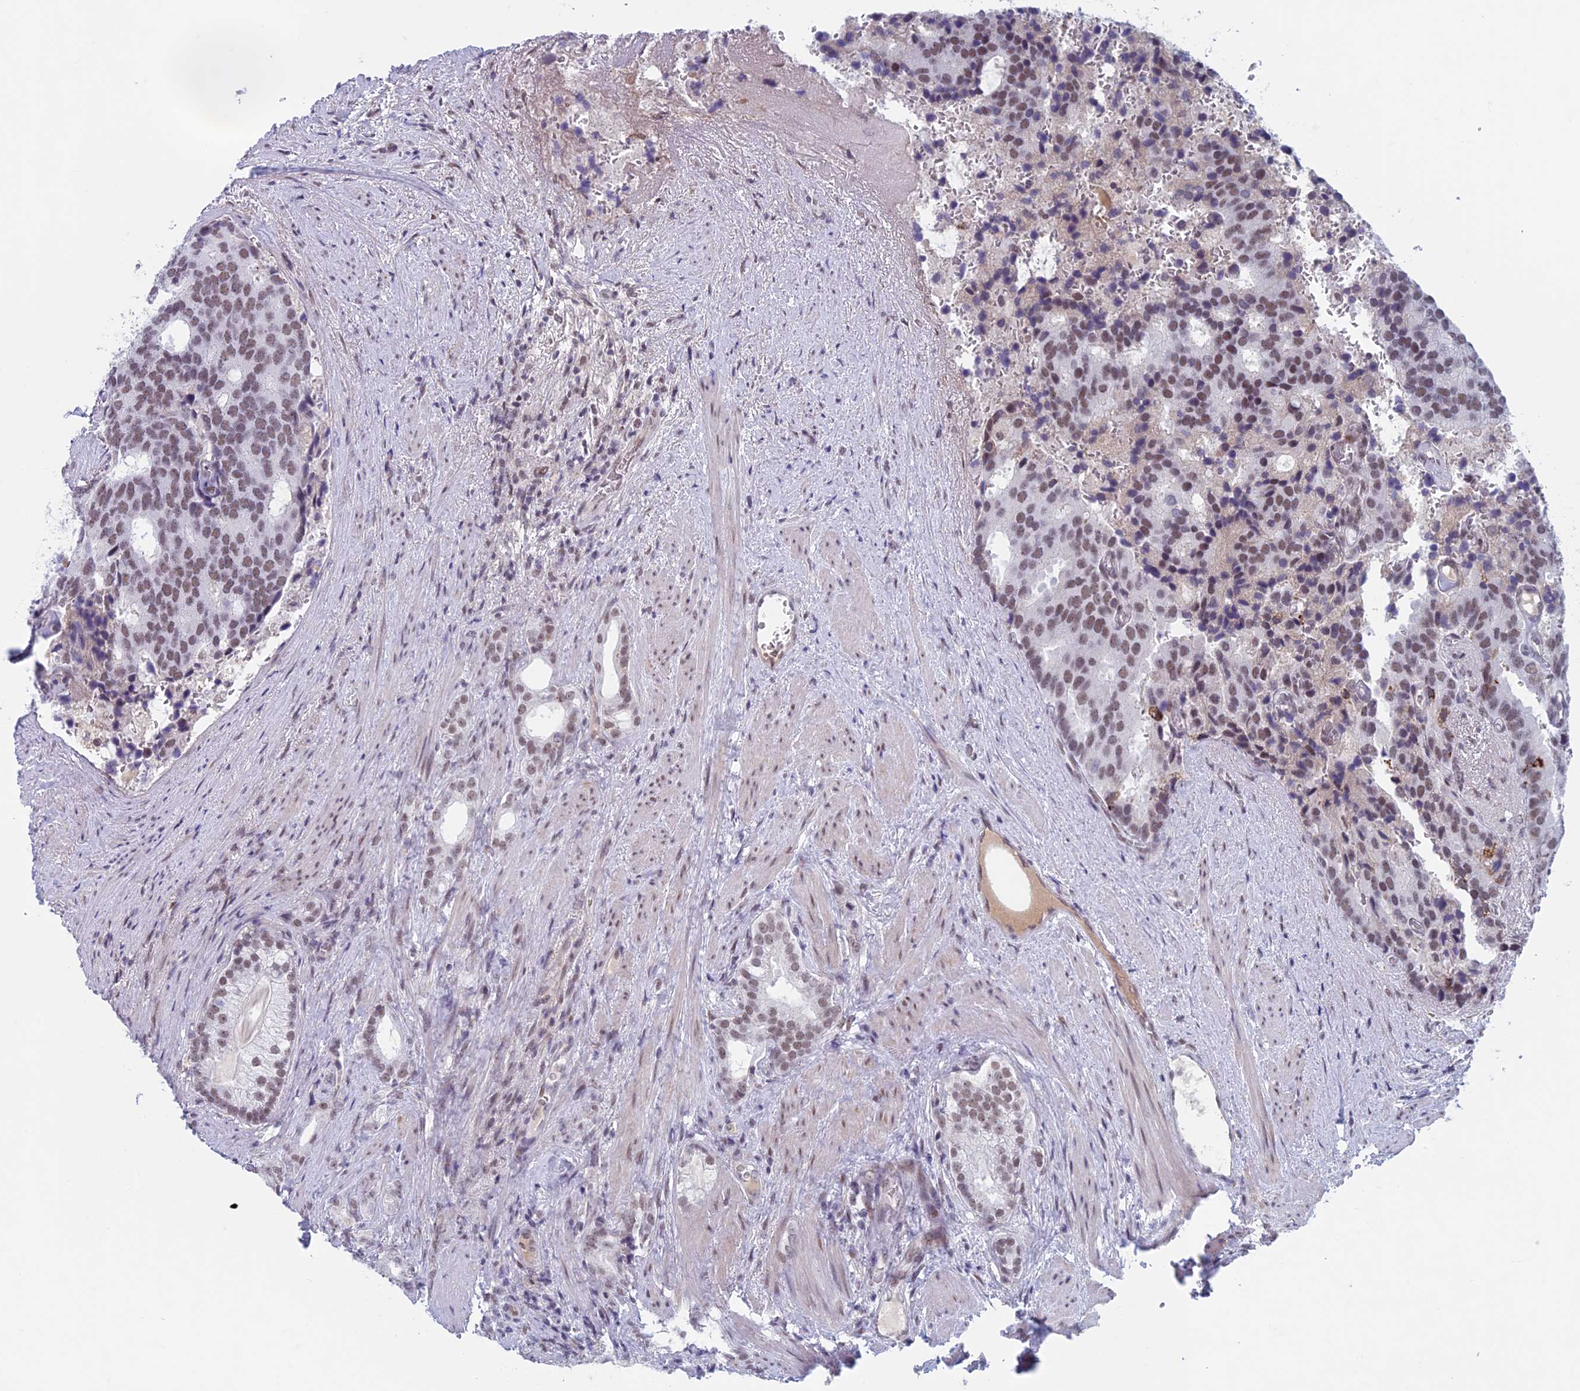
{"staining": {"intensity": "moderate", "quantity": ">75%", "location": "nuclear"}, "tissue": "prostate cancer", "cell_type": "Tumor cells", "image_type": "cancer", "snomed": [{"axis": "morphology", "description": "Adenocarcinoma, Low grade"}, {"axis": "topography", "description": "Prostate"}], "caption": "A brown stain highlights moderate nuclear staining of a protein in human prostate cancer (adenocarcinoma (low-grade)) tumor cells. (DAB IHC with brightfield microscopy, high magnification).", "gene": "ASH2L", "patient": {"sex": "male", "age": 71}}